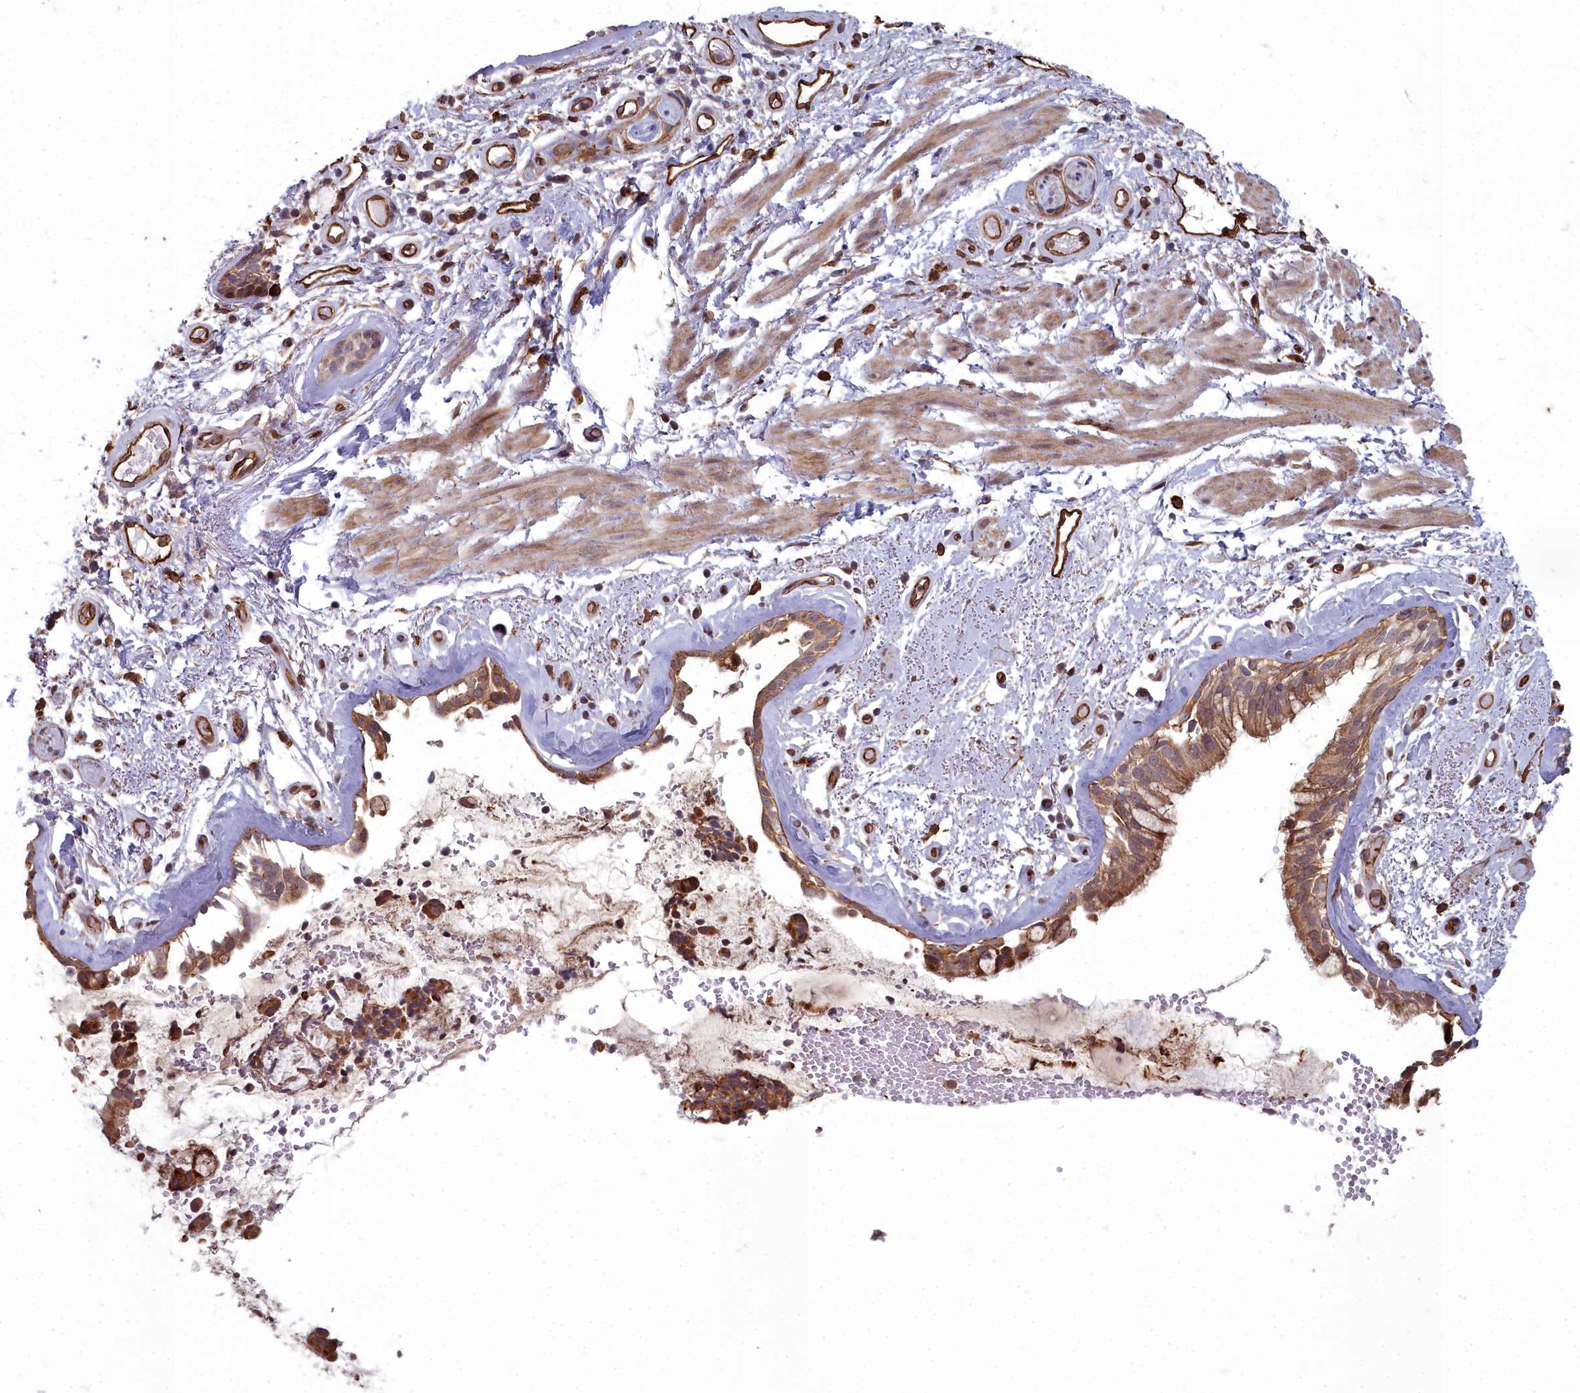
{"staining": {"intensity": "strong", "quantity": ">75%", "location": "cytoplasmic/membranous"}, "tissue": "bronchus", "cell_type": "Respiratory epithelial cells", "image_type": "normal", "snomed": [{"axis": "morphology", "description": "Normal tissue, NOS"}, {"axis": "topography", "description": "Cartilage tissue"}, {"axis": "topography", "description": "Bronchus"}], "caption": "High-magnification brightfield microscopy of normal bronchus stained with DAB (brown) and counterstained with hematoxylin (blue). respiratory epithelial cells exhibit strong cytoplasmic/membranous positivity is seen in about>75% of cells.", "gene": "TSPYL4", "patient": {"sex": "female", "age": 66}}